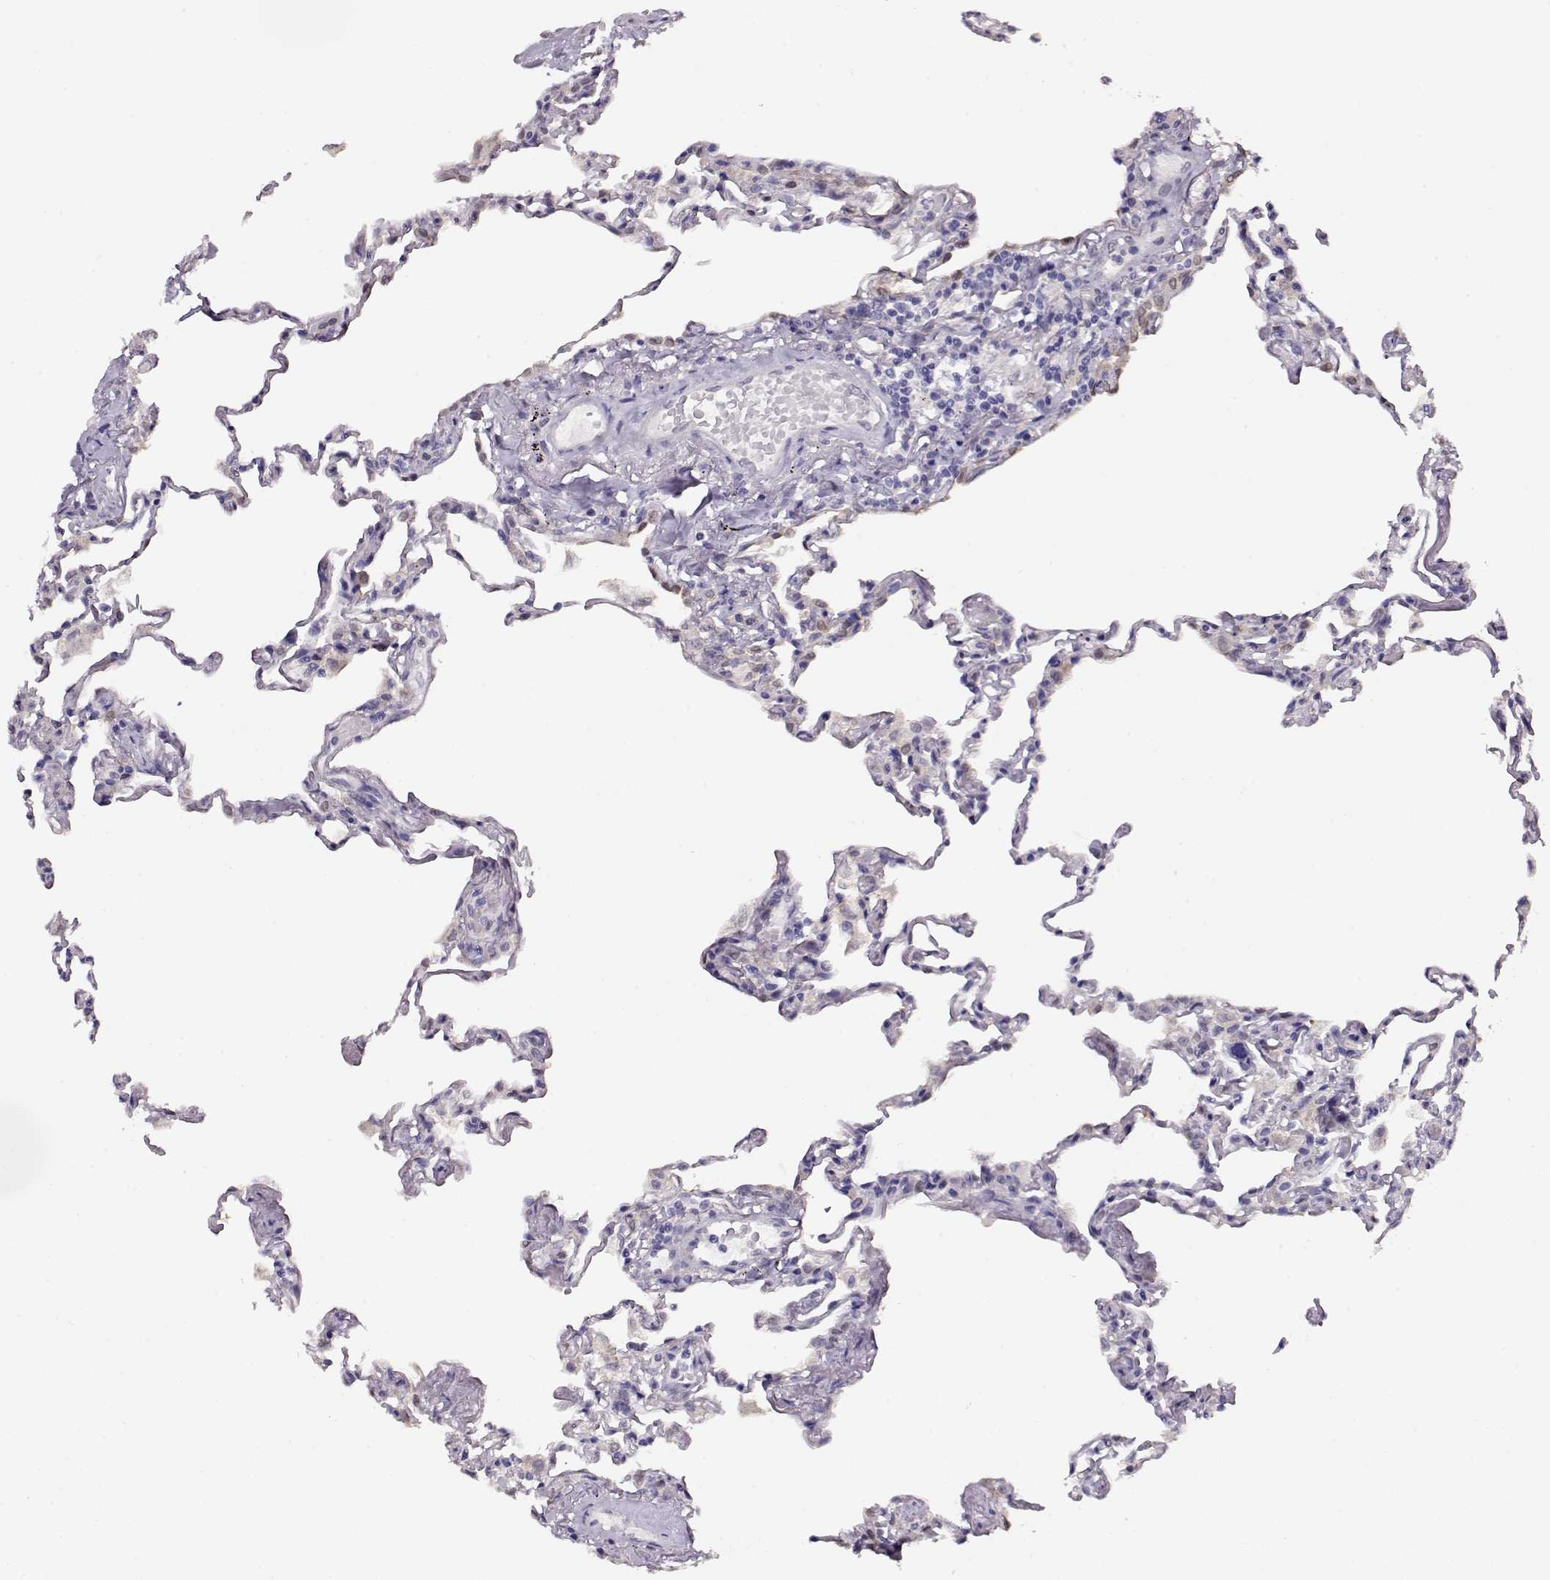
{"staining": {"intensity": "negative", "quantity": "none", "location": "none"}, "tissue": "lung", "cell_type": "Alveolar cells", "image_type": "normal", "snomed": [{"axis": "morphology", "description": "Normal tissue, NOS"}, {"axis": "topography", "description": "Lung"}], "caption": "IHC of benign human lung displays no positivity in alveolar cells. (DAB IHC with hematoxylin counter stain).", "gene": "CCR8", "patient": {"sex": "female", "age": 57}}